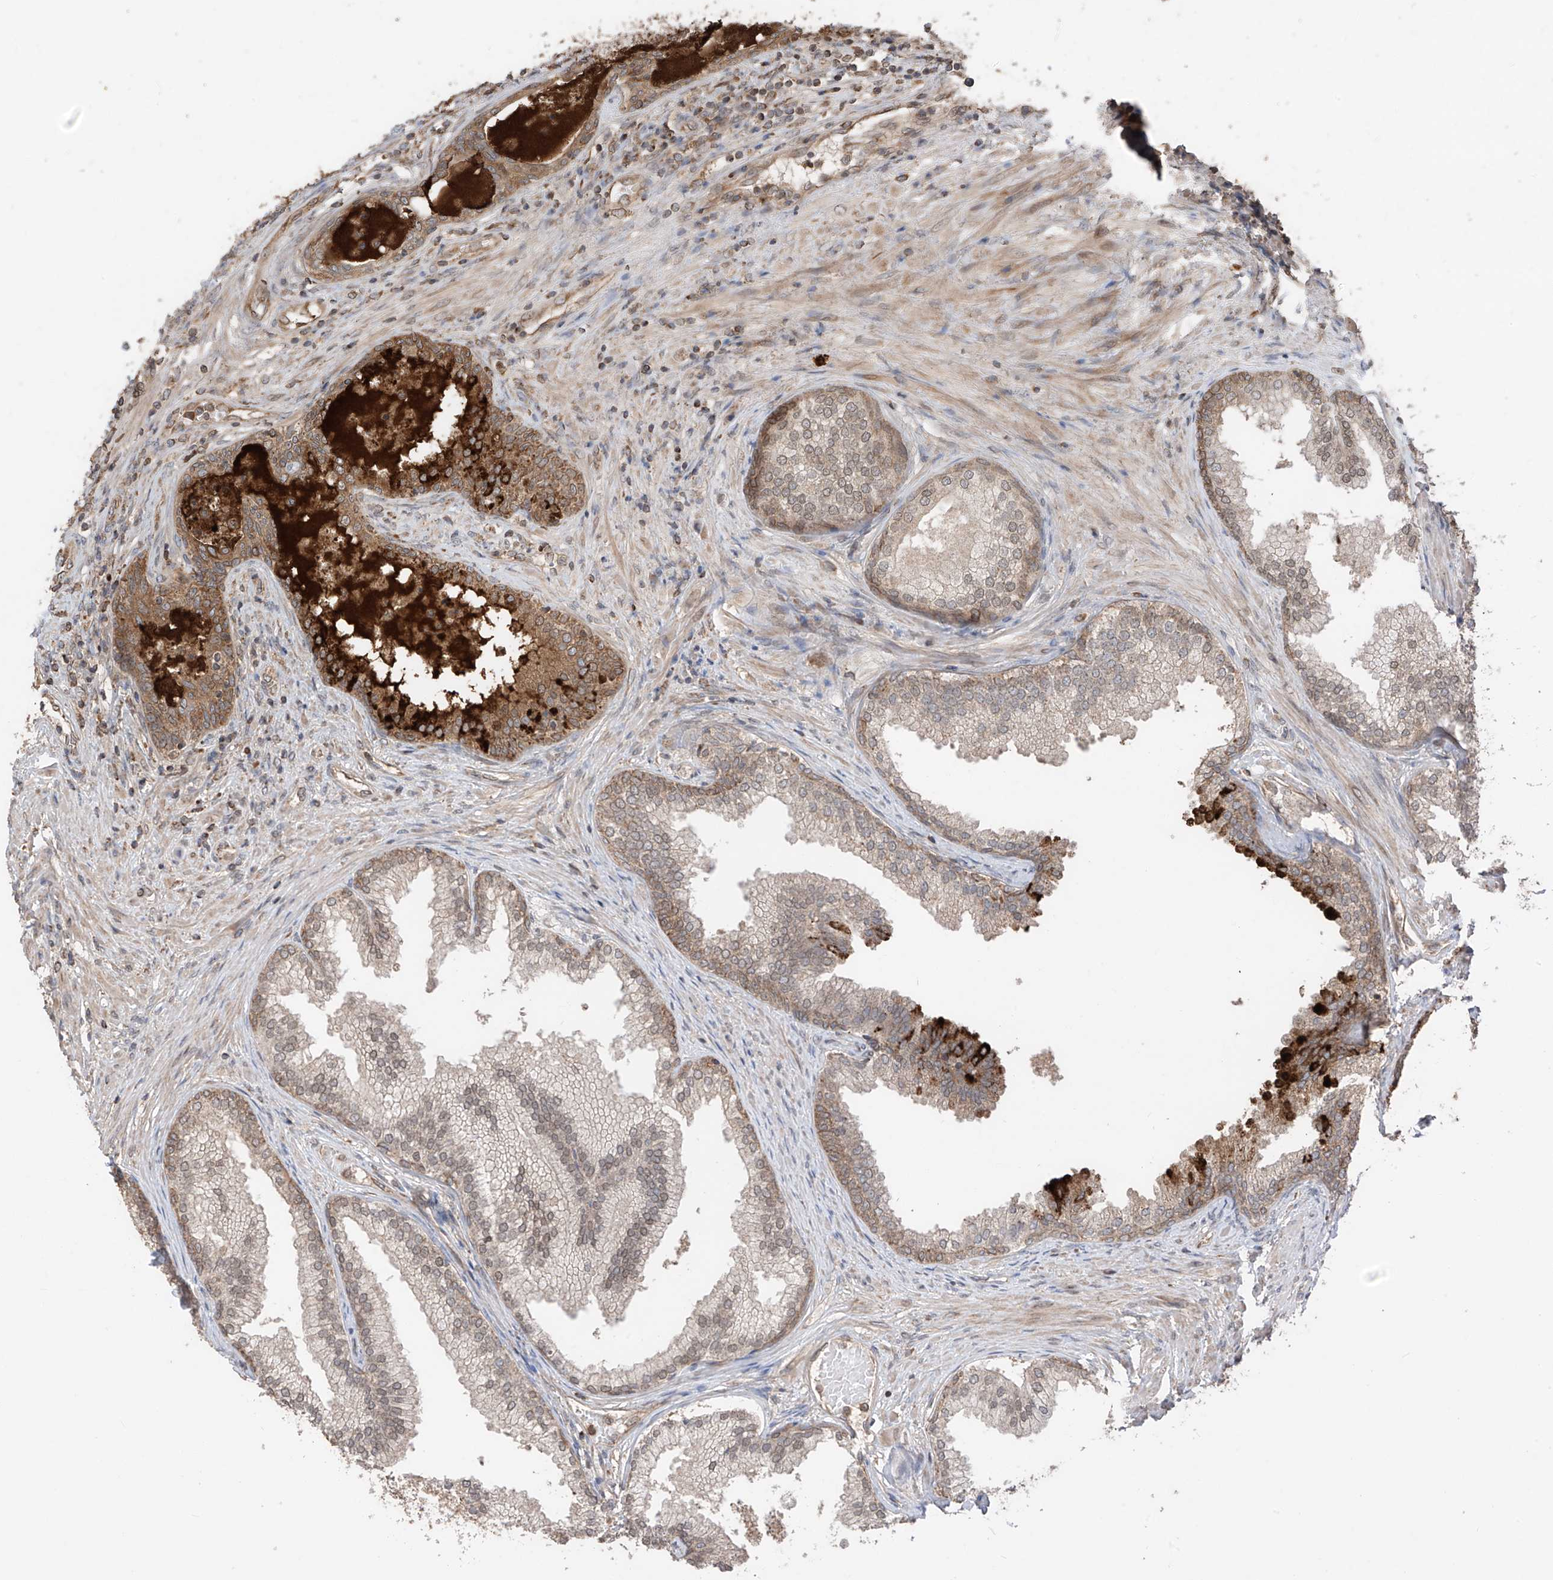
{"staining": {"intensity": "moderate", "quantity": ">75%", "location": "cytoplasmic/membranous,nuclear"}, "tissue": "prostate", "cell_type": "Glandular cells", "image_type": "normal", "snomed": [{"axis": "morphology", "description": "Normal tissue, NOS"}, {"axis": "topography", "description": "Prostate"}], "caption": "IHC histopathology image of unremarkable prostate: prostate stained using IHC shows medium levels of moderate protein expression localized specifically in the cytoplasmic/membranous,nuclear of glandular cells, appearing as a cytoplasmic/membranous,nuclear brown color.", "gene": "AHCTF1", "patient": {"sex": "male", "age": 76}}